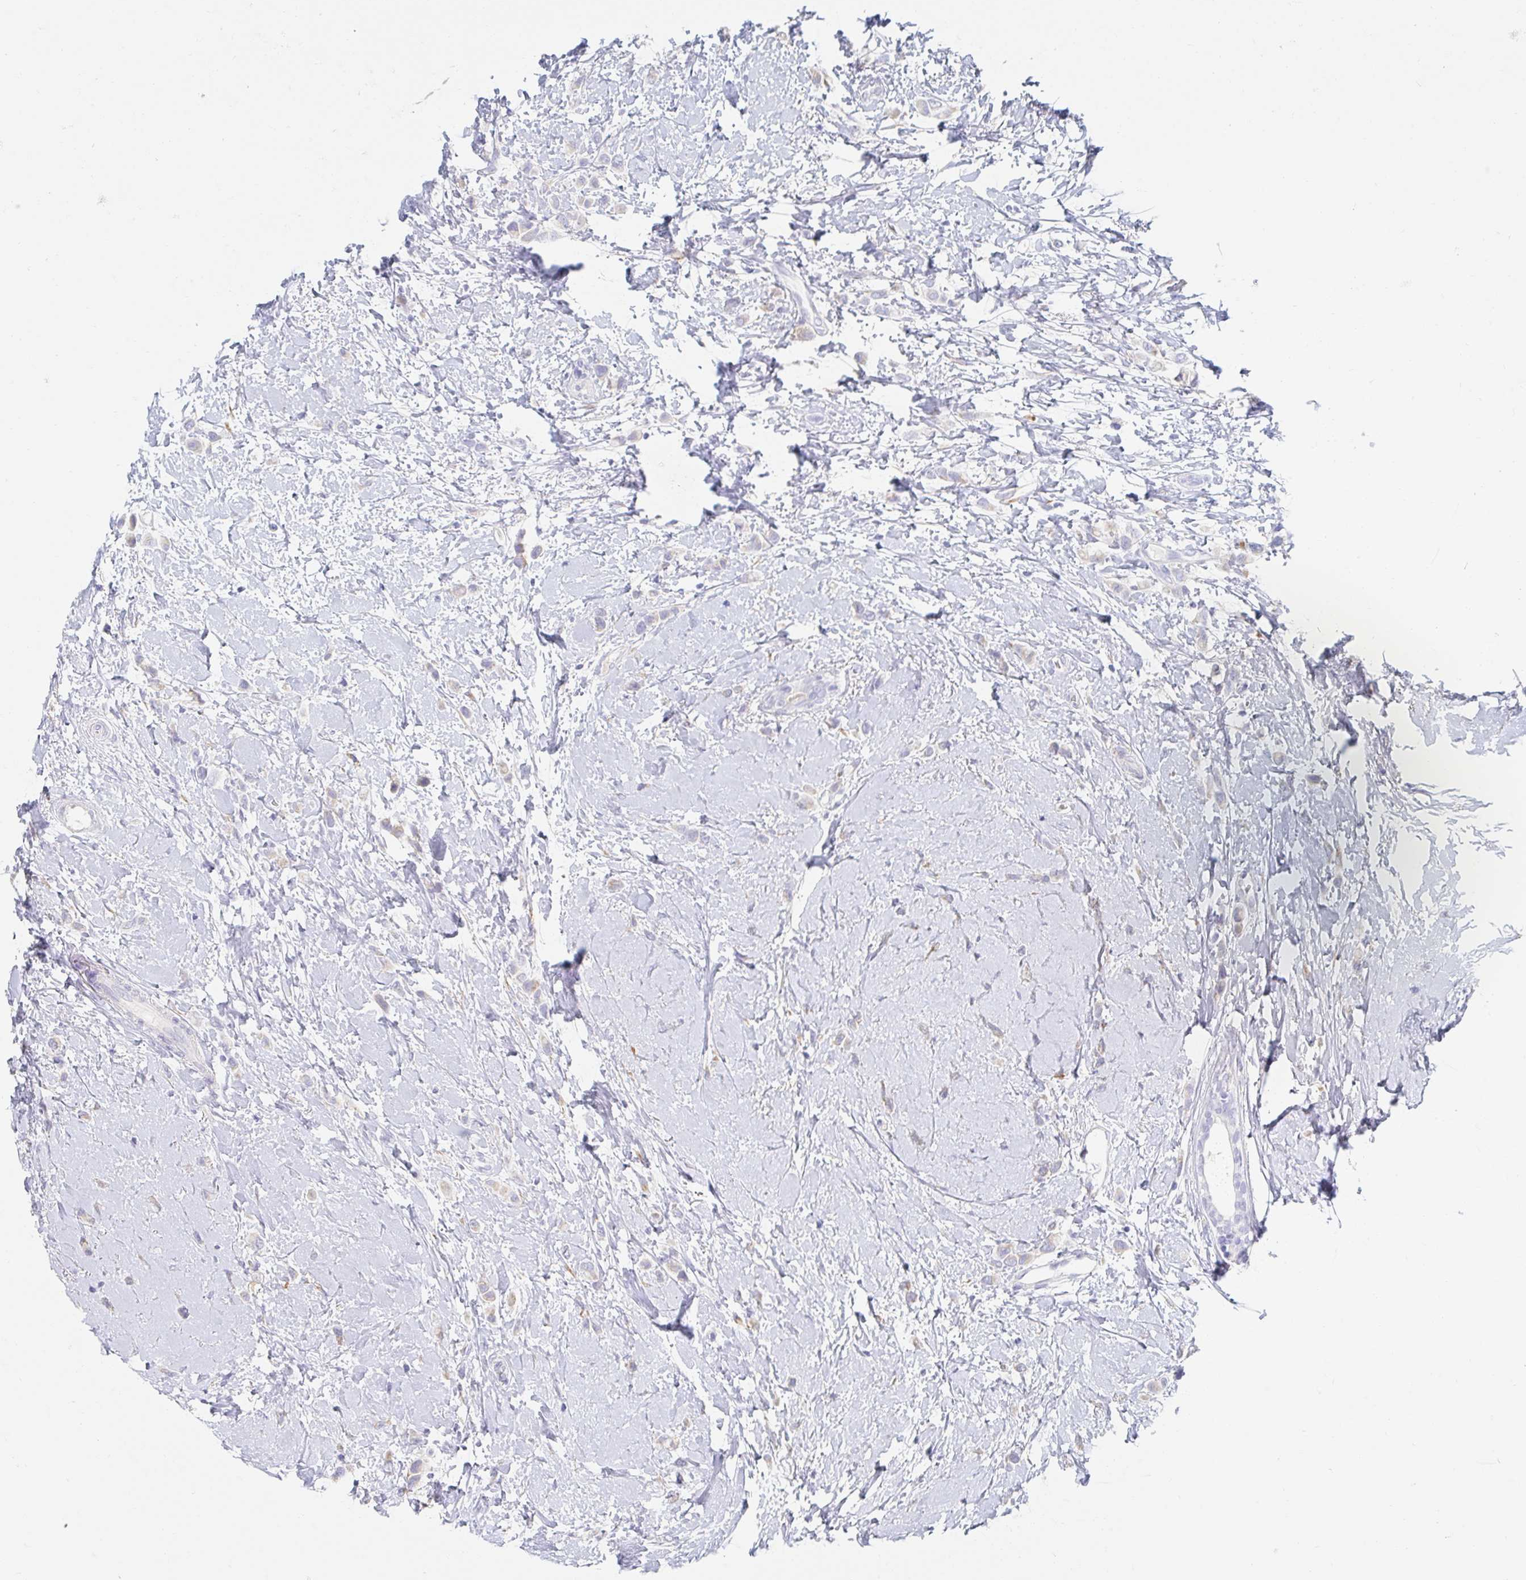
{"staining": {"intensity": "weak", "quantity": "<25%", "location": "cytoplasmic/membranous"}, "tissue": "breast cancer", "cell_type": "Tumor cells", "image_type": "cancer", "snomed": [{"axis": "morphology", "description": "Lobular carcinoma"}, {"axis": "topography", "description": "Breast"}], "caption": "There is no significant positivity in tumor cells of lobular carcinoma (breast).", "gene": "MYLK2", "patient": {"sex": "female", "age": 66}}